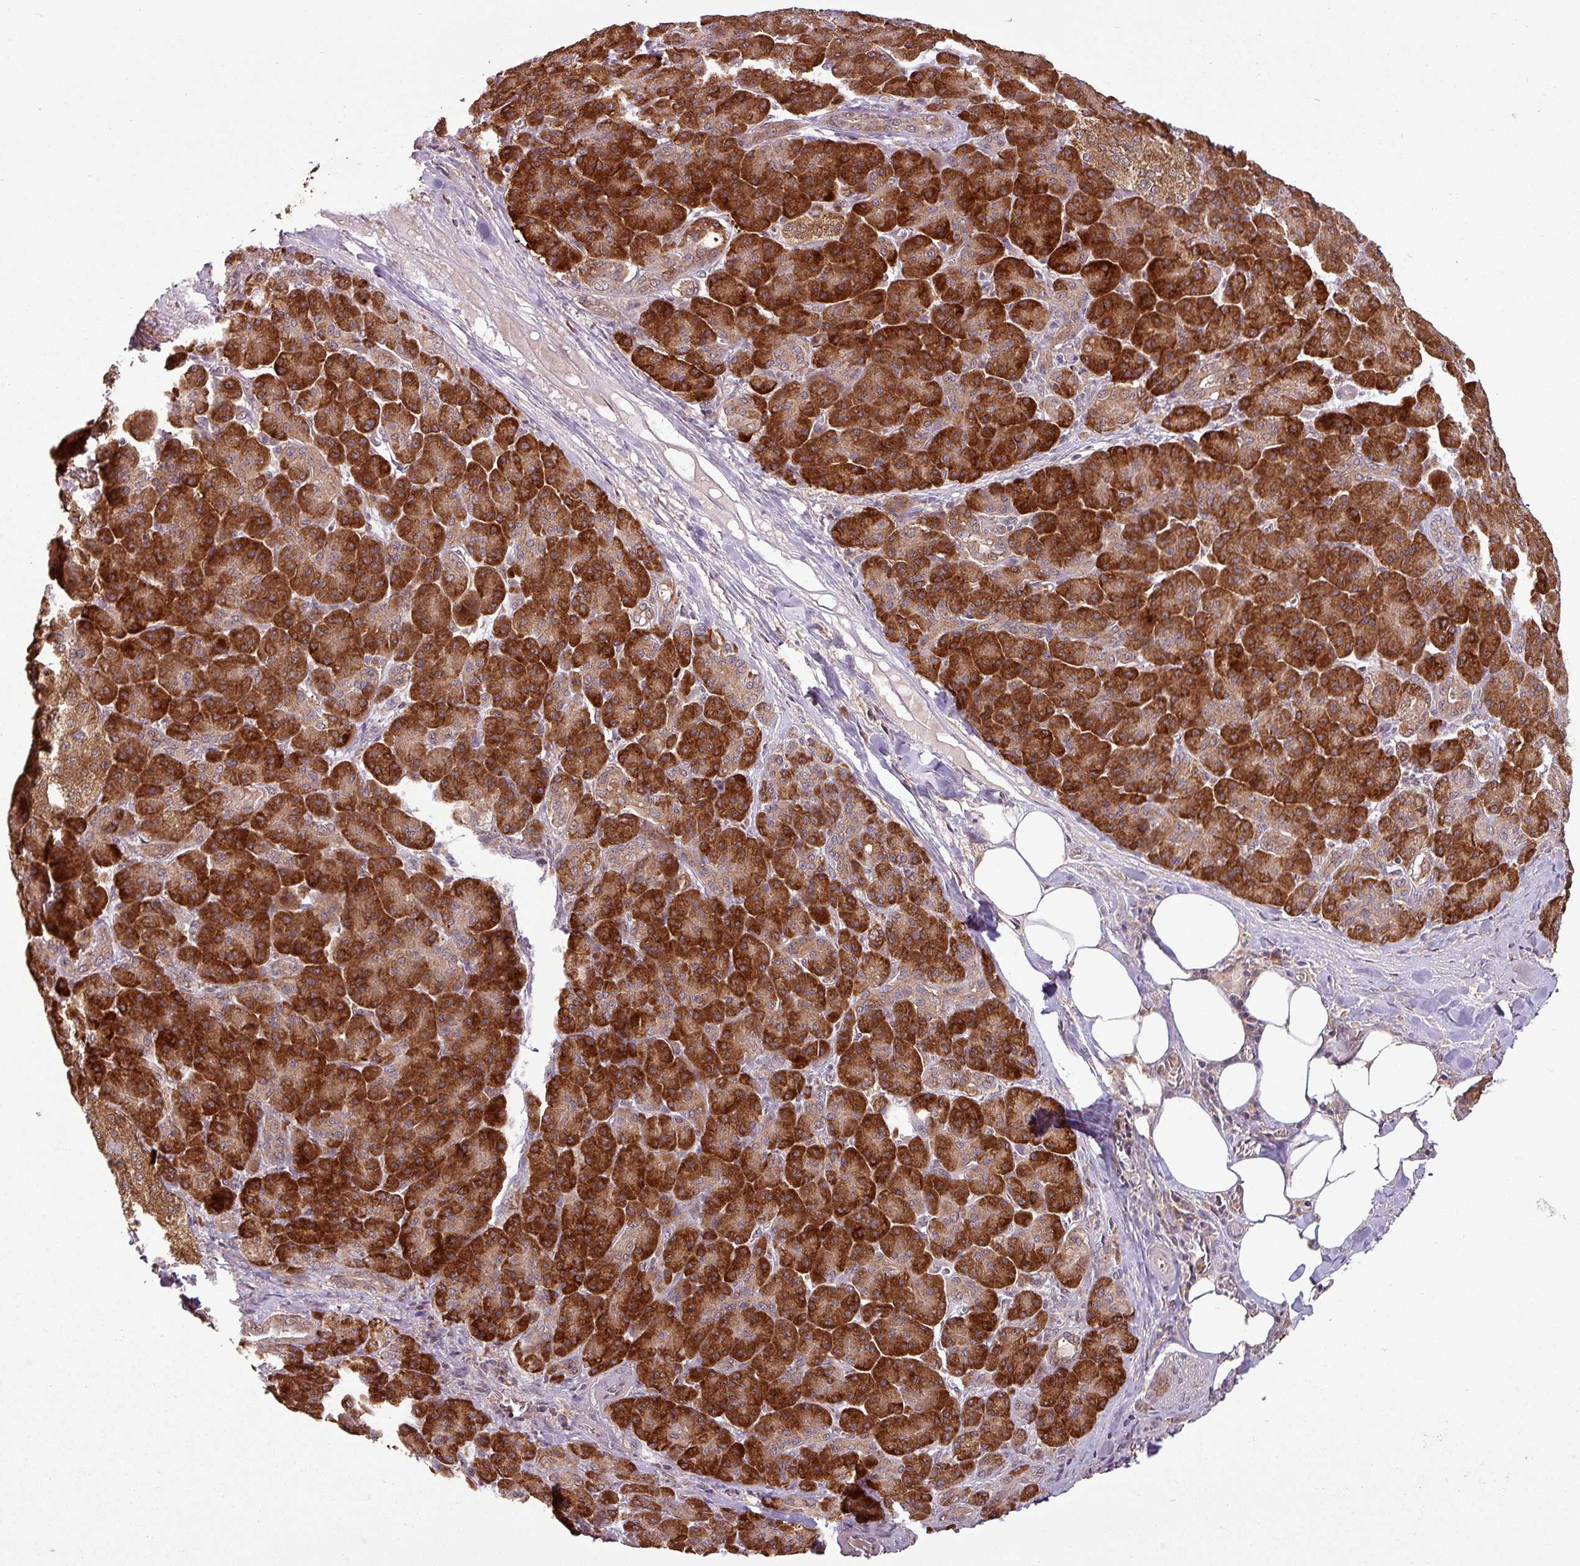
{"staining": {"intensity": "strong", "quantity": ">75%", "location": "cytoplasmic/membranous"}, "tissue": "pancreatic cancer", "cell_type": "Tumor cells", "image_type": "cancer", "snomed": [{"axis": "morphology", "description": "Adenocarcinoma, NOS"}, {"axis": "topography", "description": "Pancreas"}], "caption": "A photomicrograph showing strong cytoplasmic/membranous positivity in approximately >75% of tumor cells in pancreatic adenocarcinoma, as visualized by brown immunohistochemical staining.", "gene": "NT5C3A", "patient": {"sex": "male", "age": 61}}